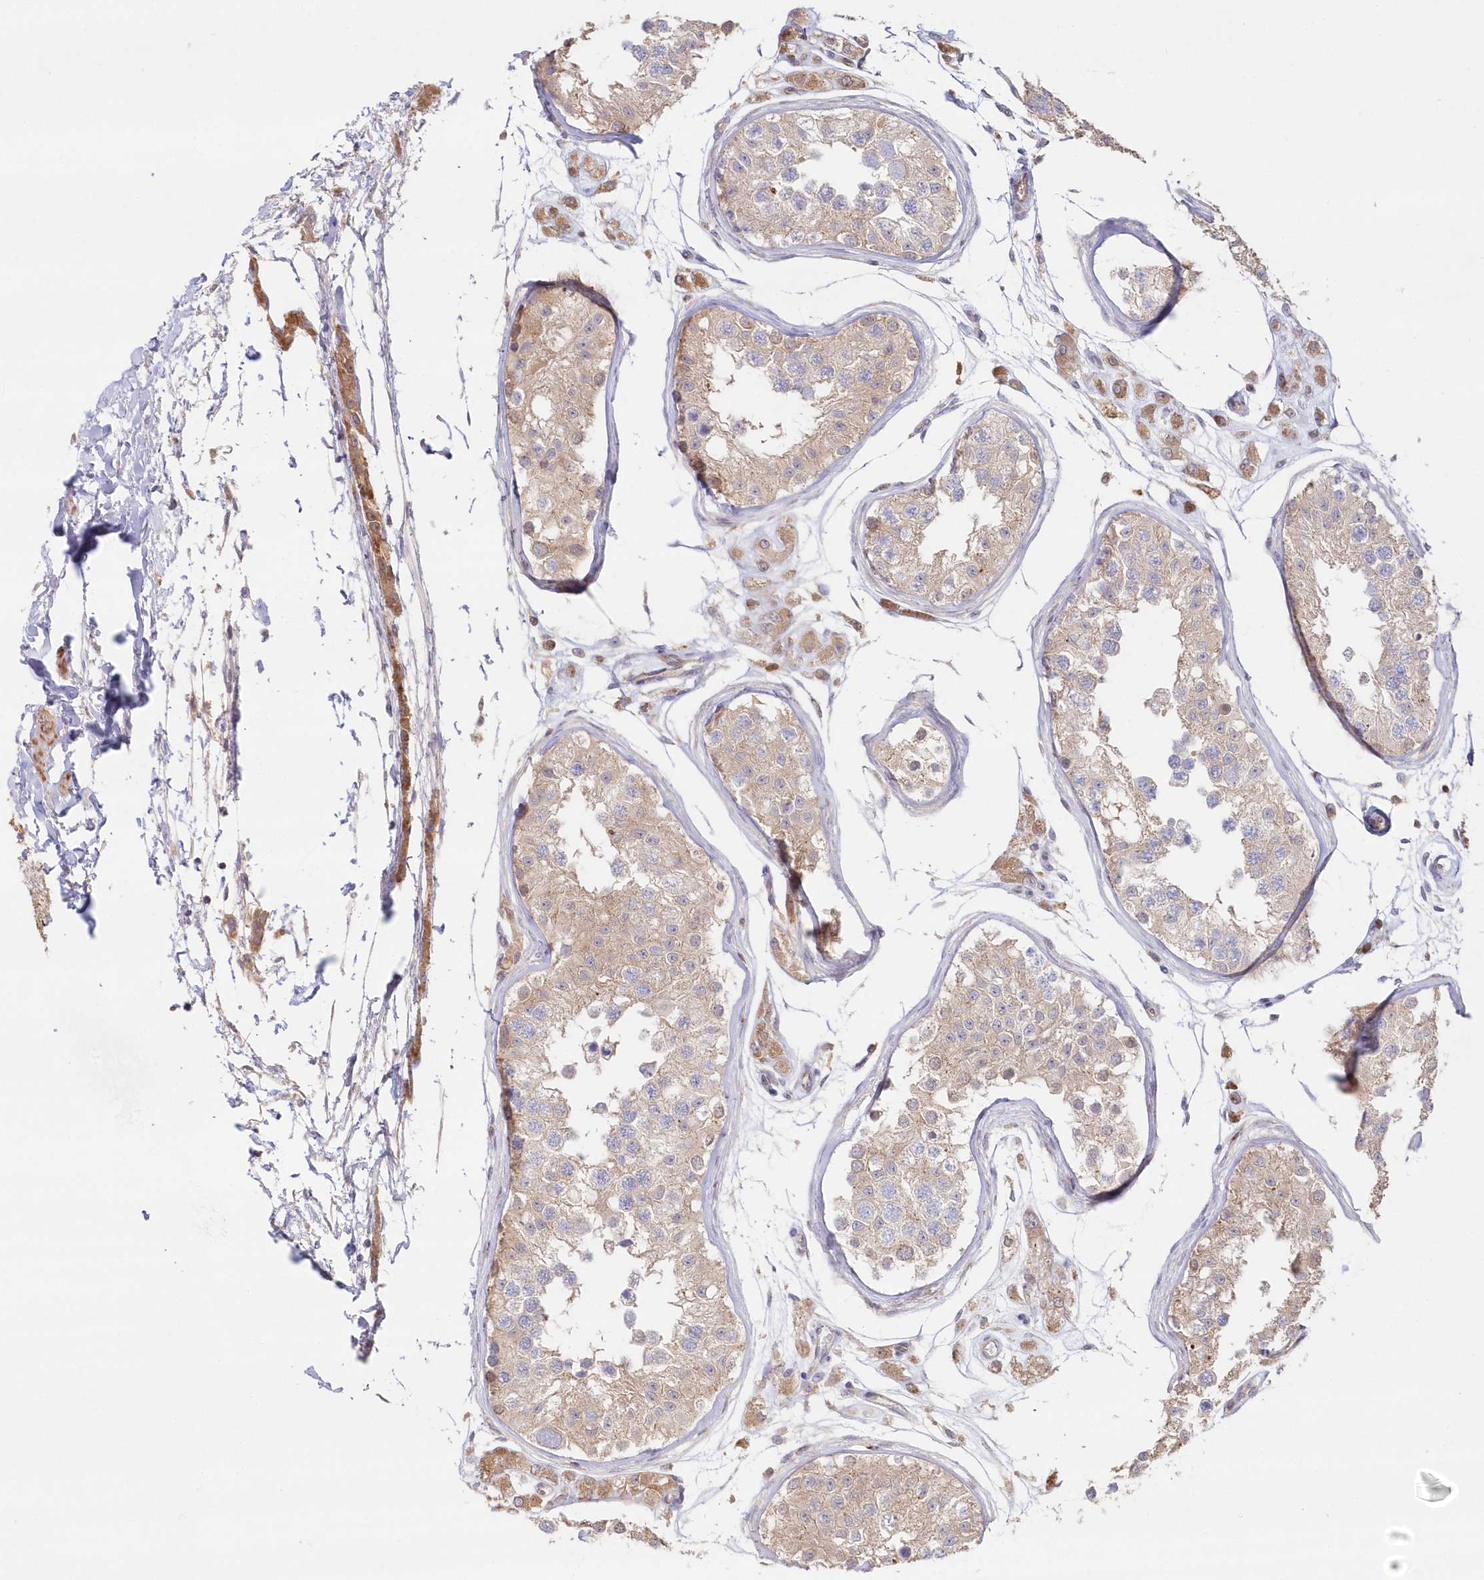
{"staining": {"intensity": "moderate", "quantity": ">75%", "location": "cytoplasmic/membranous"}, "tissue": "testis", "cell_type": "Cells in seminiferous ducts", "image_type": "normal", "snomed": [{"axis": "morphology", "description": "Normal tissue, NOS"}, {"axis": "morphology", "description": "Adenocarcinoma, metastatic, NOS"}, {"axis": "topography", "description": "Testis"}], "caption": "Moderate cytoplasmic/membranous protein staining is identified in approximately >75% of cells in seminiferous ducts in testis. (IHC, brightfield microscopy, high magnification).", "gene": "GBE1", "patient": {"sex": "male", "age": 26}}